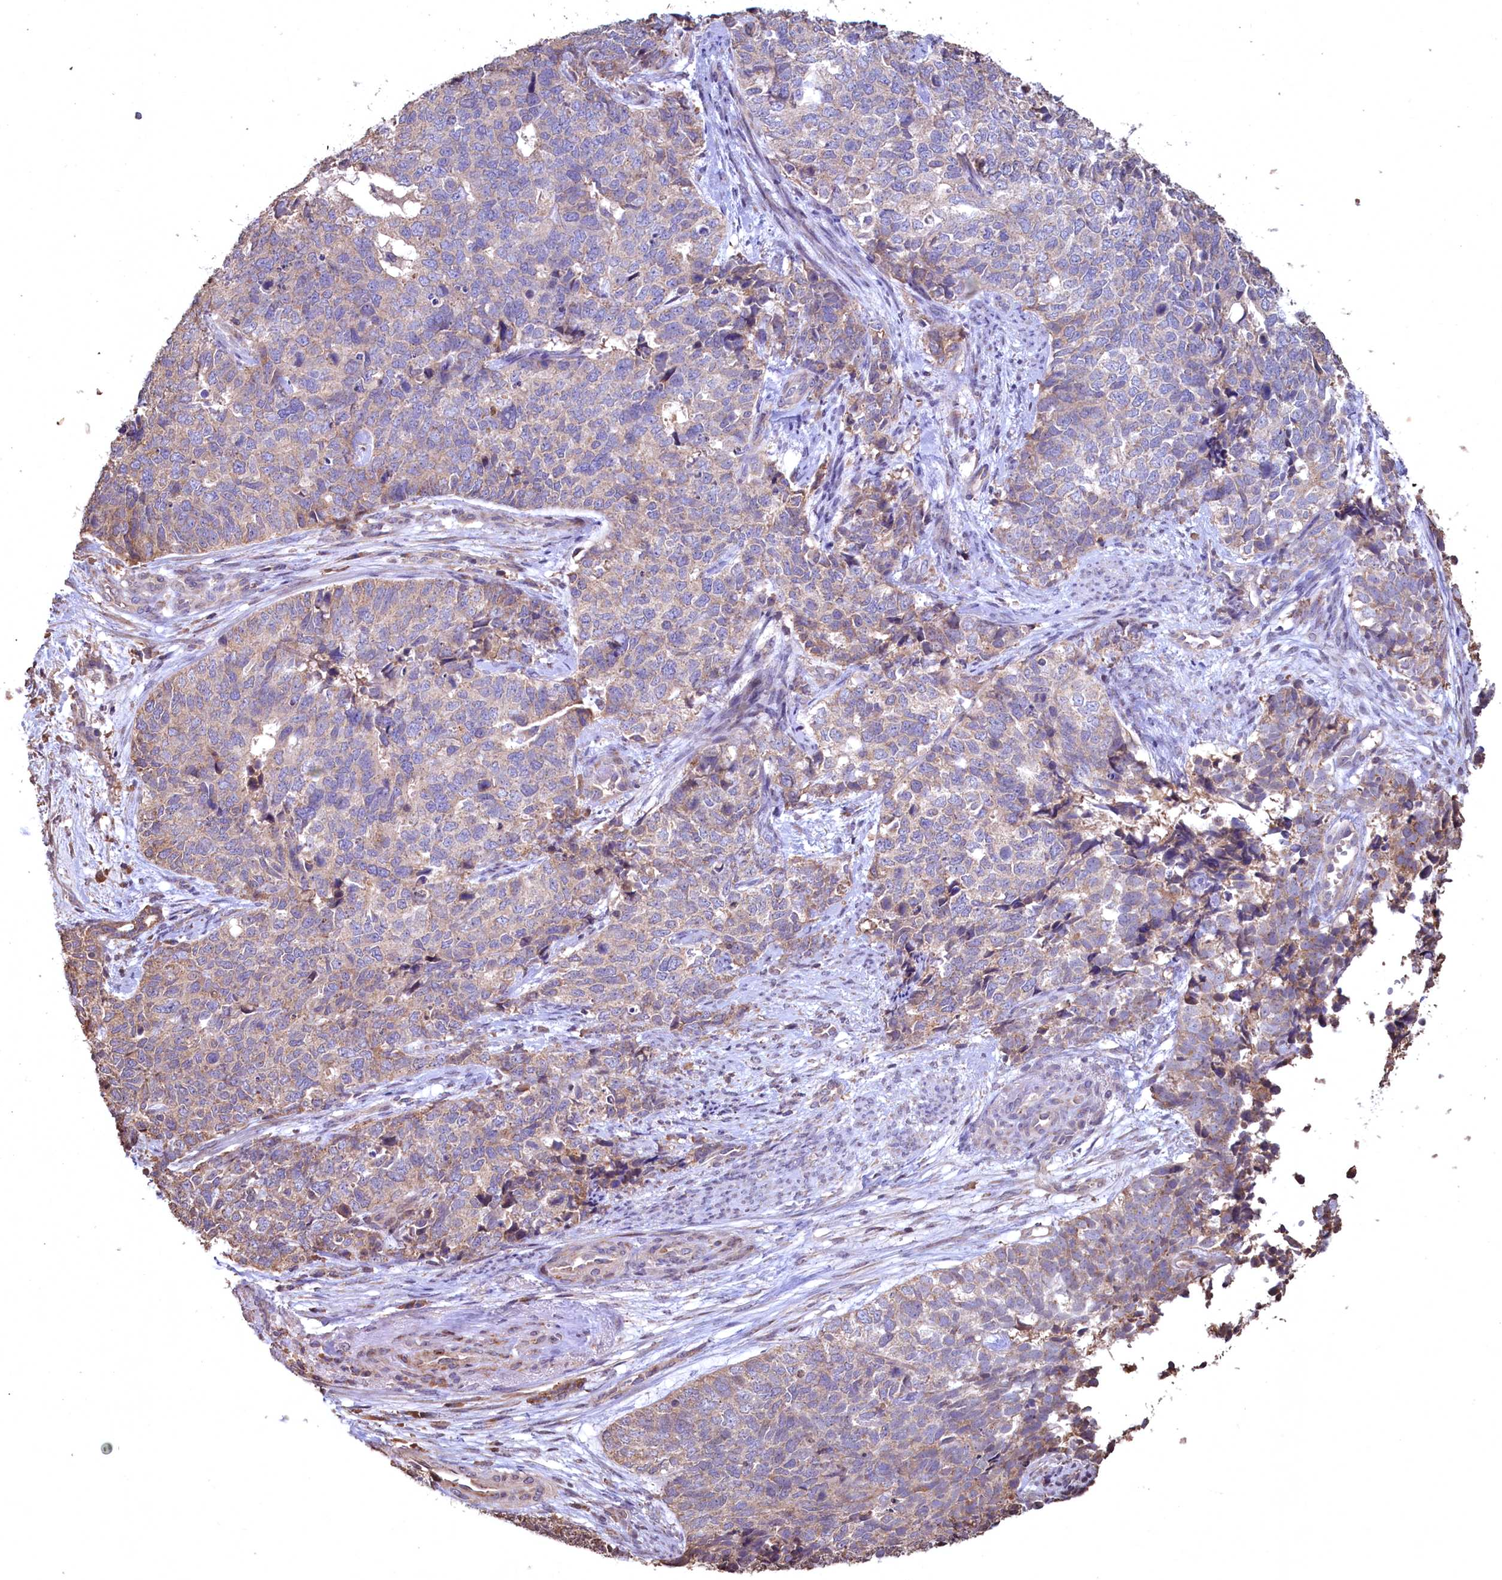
{"staining": {"intensity": "weak", "quantity": "<25%", "location": "cytoplasmic/membranous"}, "tissue": "cervical cancer", "cell_type": "Tumor cells", "image_type": "cancer", "snomed": [{"axis": "morphology", "description": "Squamous cell carcinoma, NOS"}, {"axis": "topography", "description": "Cervix"}], "caption": "Tumor cells show no significant protein positivity in cervical squamous cell carcinoma.", "gene": "FUNDC1", "patient": {"sex": "female", "age": 63}}